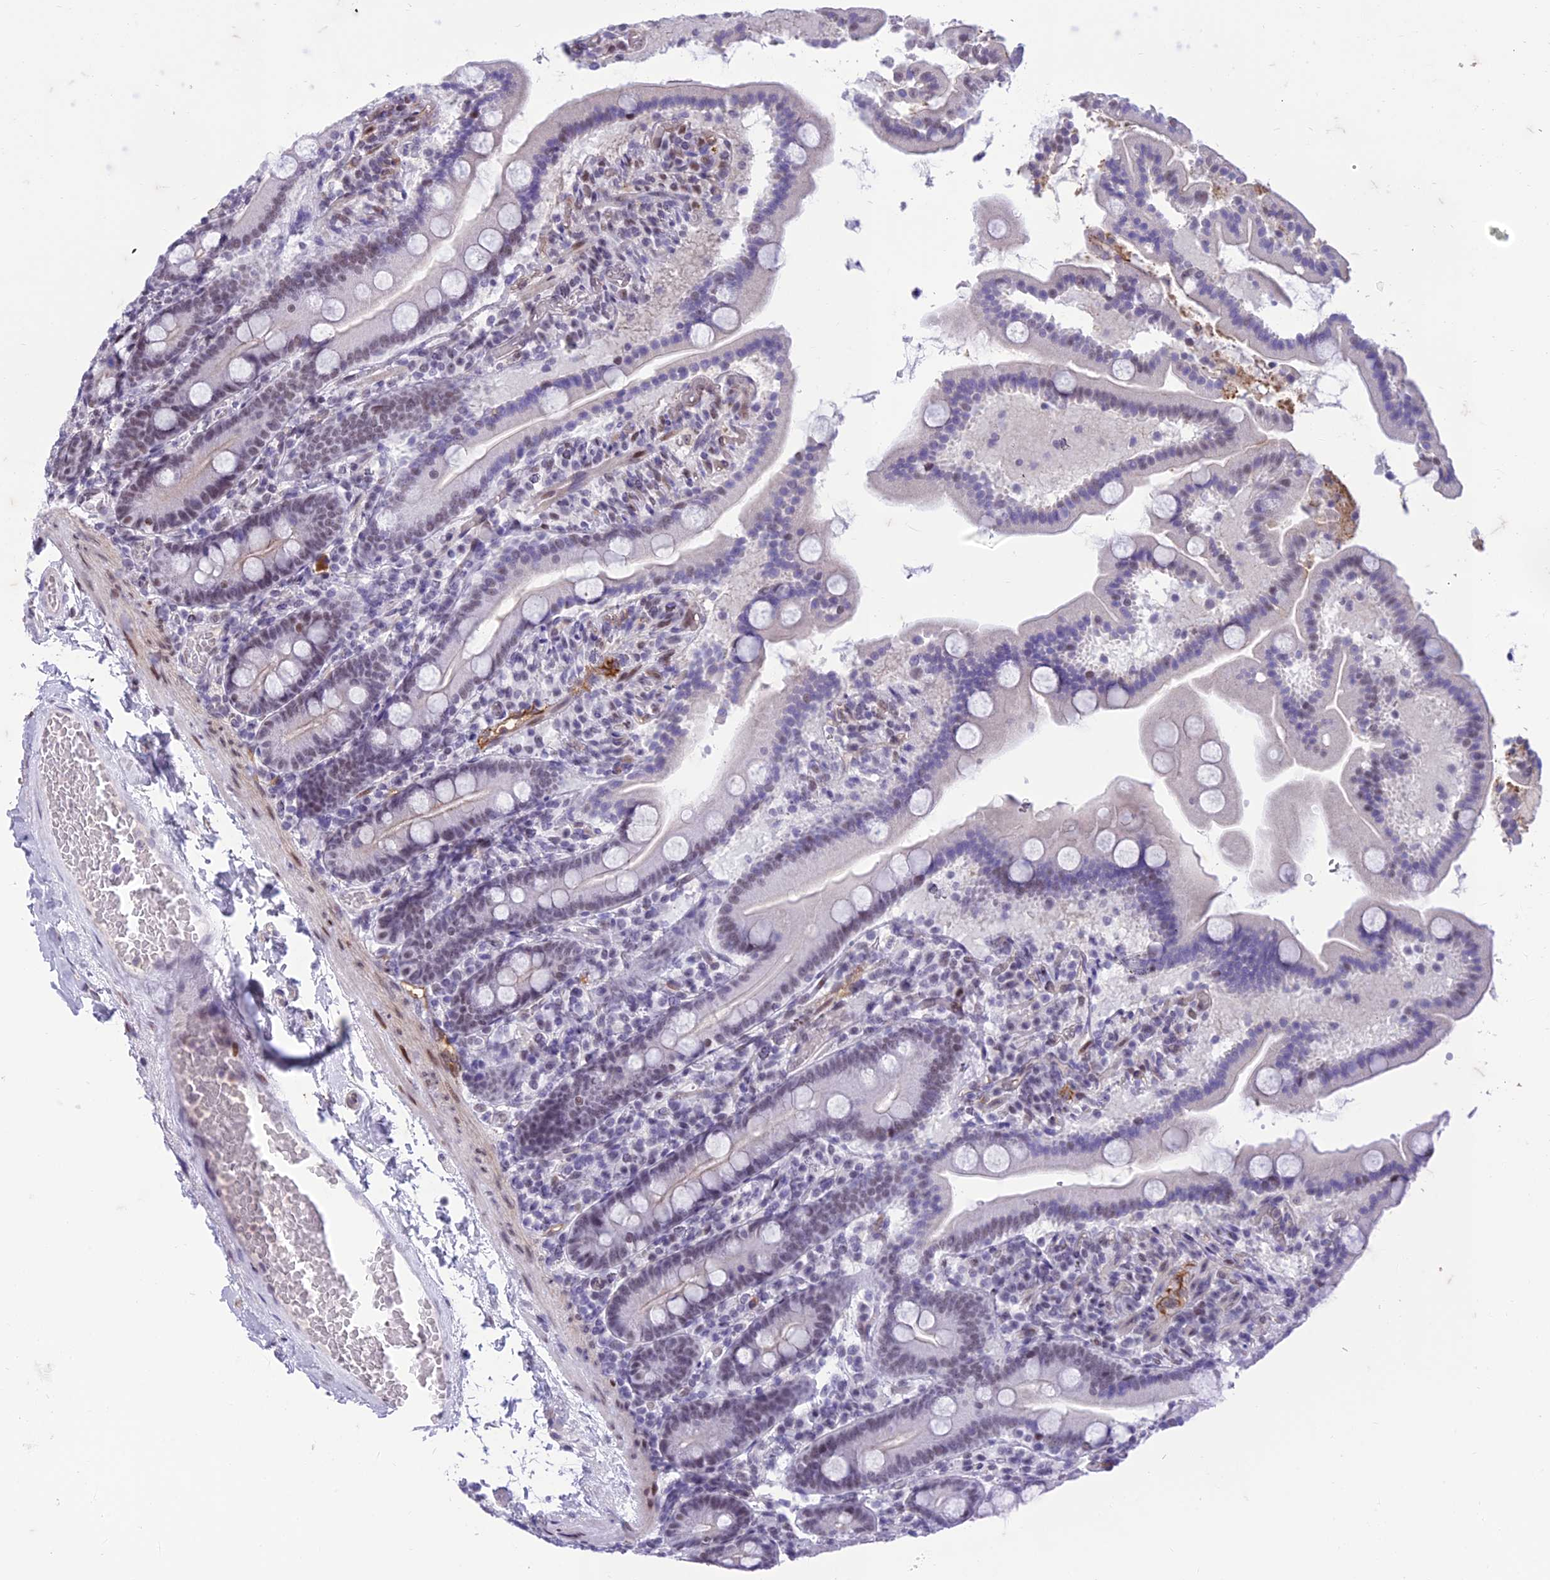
{"staining": {"intensity": "weak", "quantity": "<25%", "location": "nuclear"}, "tissue": "duodenum", "cell_type": "Glandular cells", "image_type": "normal", "snomed": [{"axis": "morphology", "description": "Normal tissue, NOS"}, {"axis": "topography", "description": "Duodenum"}], "caption": "The photomicrograph displays no significant staining in glandular cells of duodenum.", "gene": "RANBP3", "patient": {"sex": "male", "age": 55}}